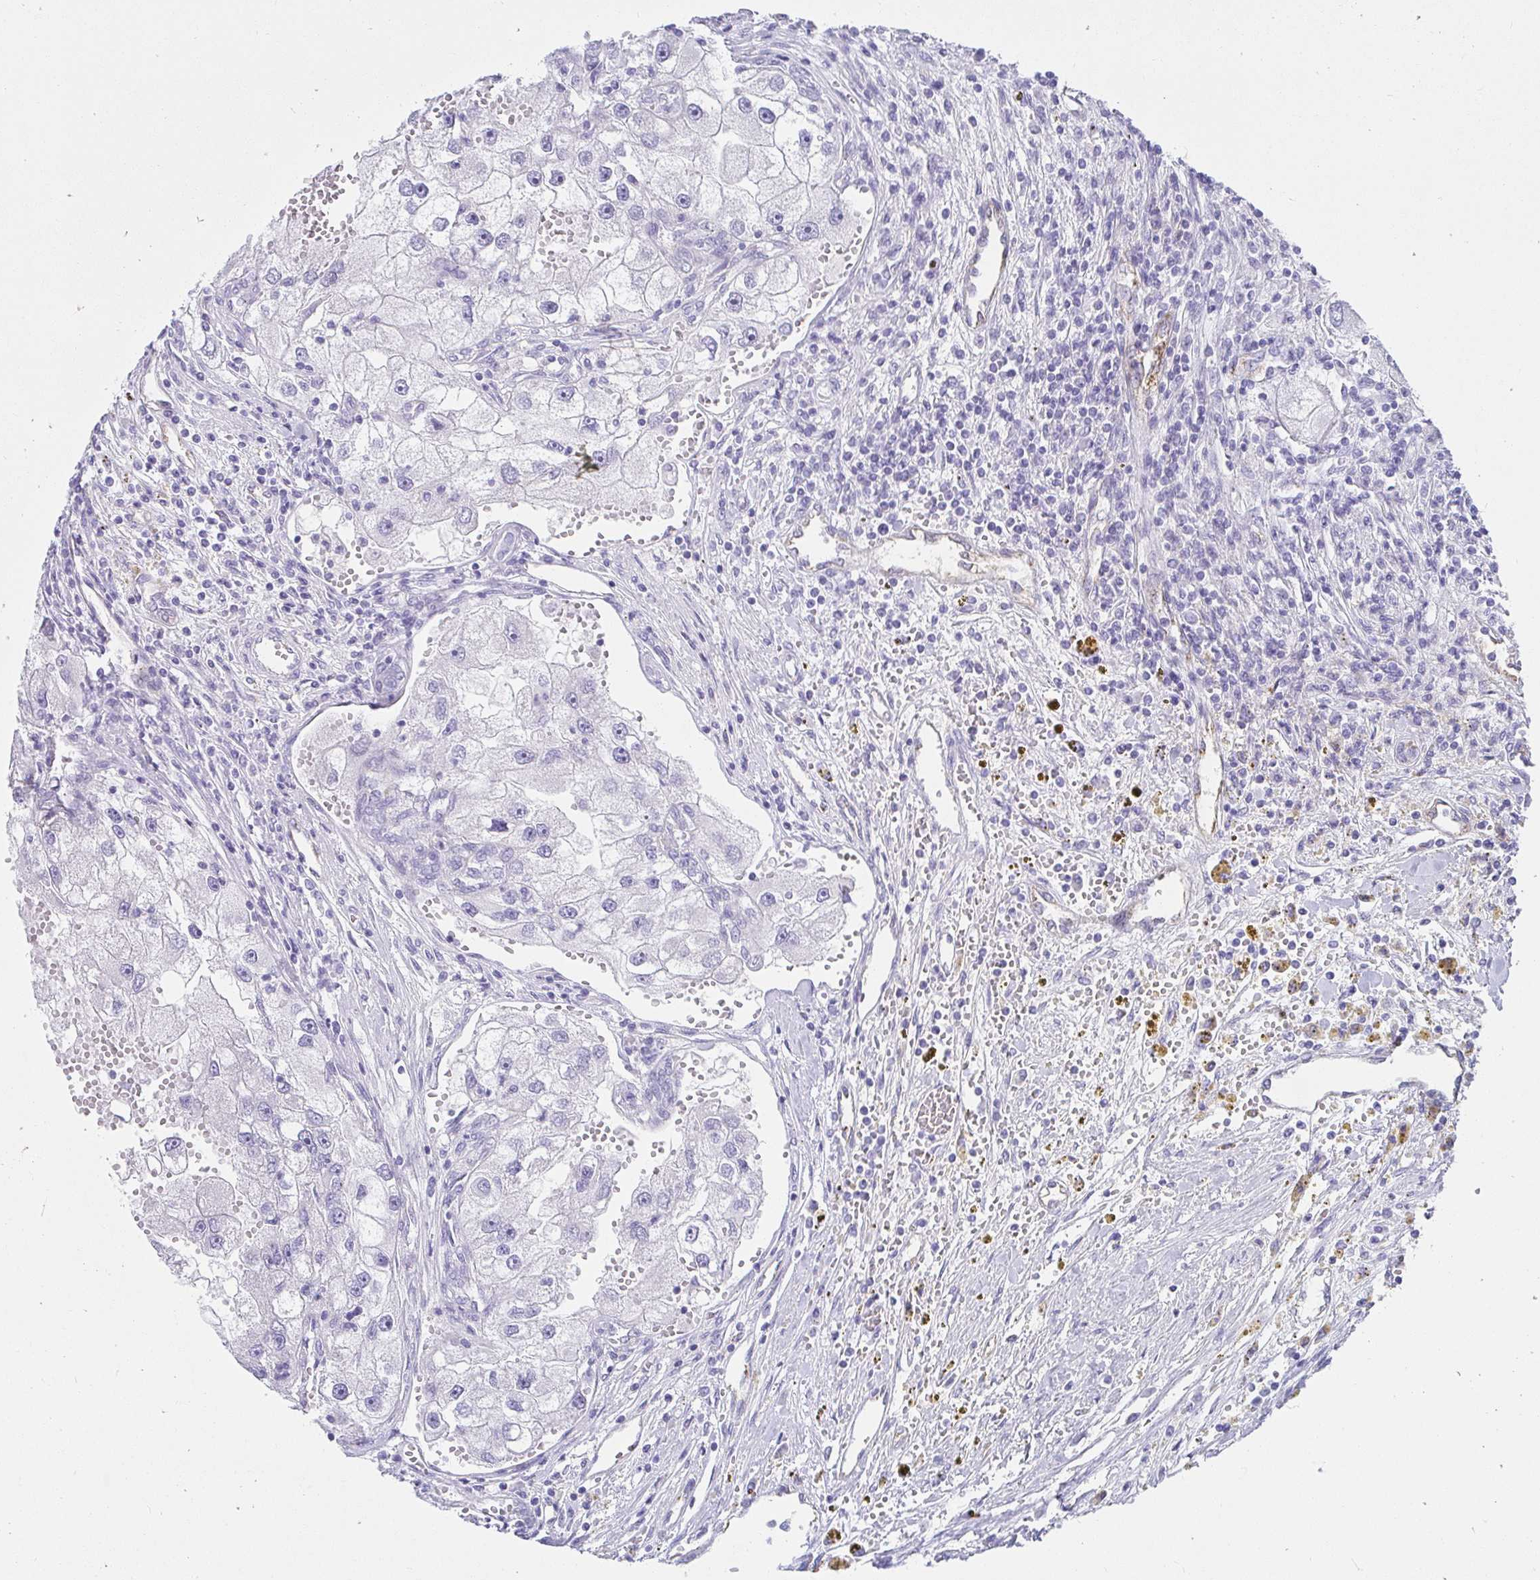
{"staining": {"intensity": "negative", "quantity": "none", "location": "none"}, "tissue": "renal cancer", "cell_type": "Tumor cells", "image_type": "cancer", "snomed": [{"axis": "morphology", "description": "Adenocarcinoma, NOS"}, {"axis": "topography", "description": "Kidney"}], "caption": "High power microscopy image of an immunohistochemistry (IHC) micrograph of renal cancer (adenocarcinoma), revealing no significant positivity in tumor cells.", "gene": "VGLL1", "patient": {"sex": "male", "age": 63}}